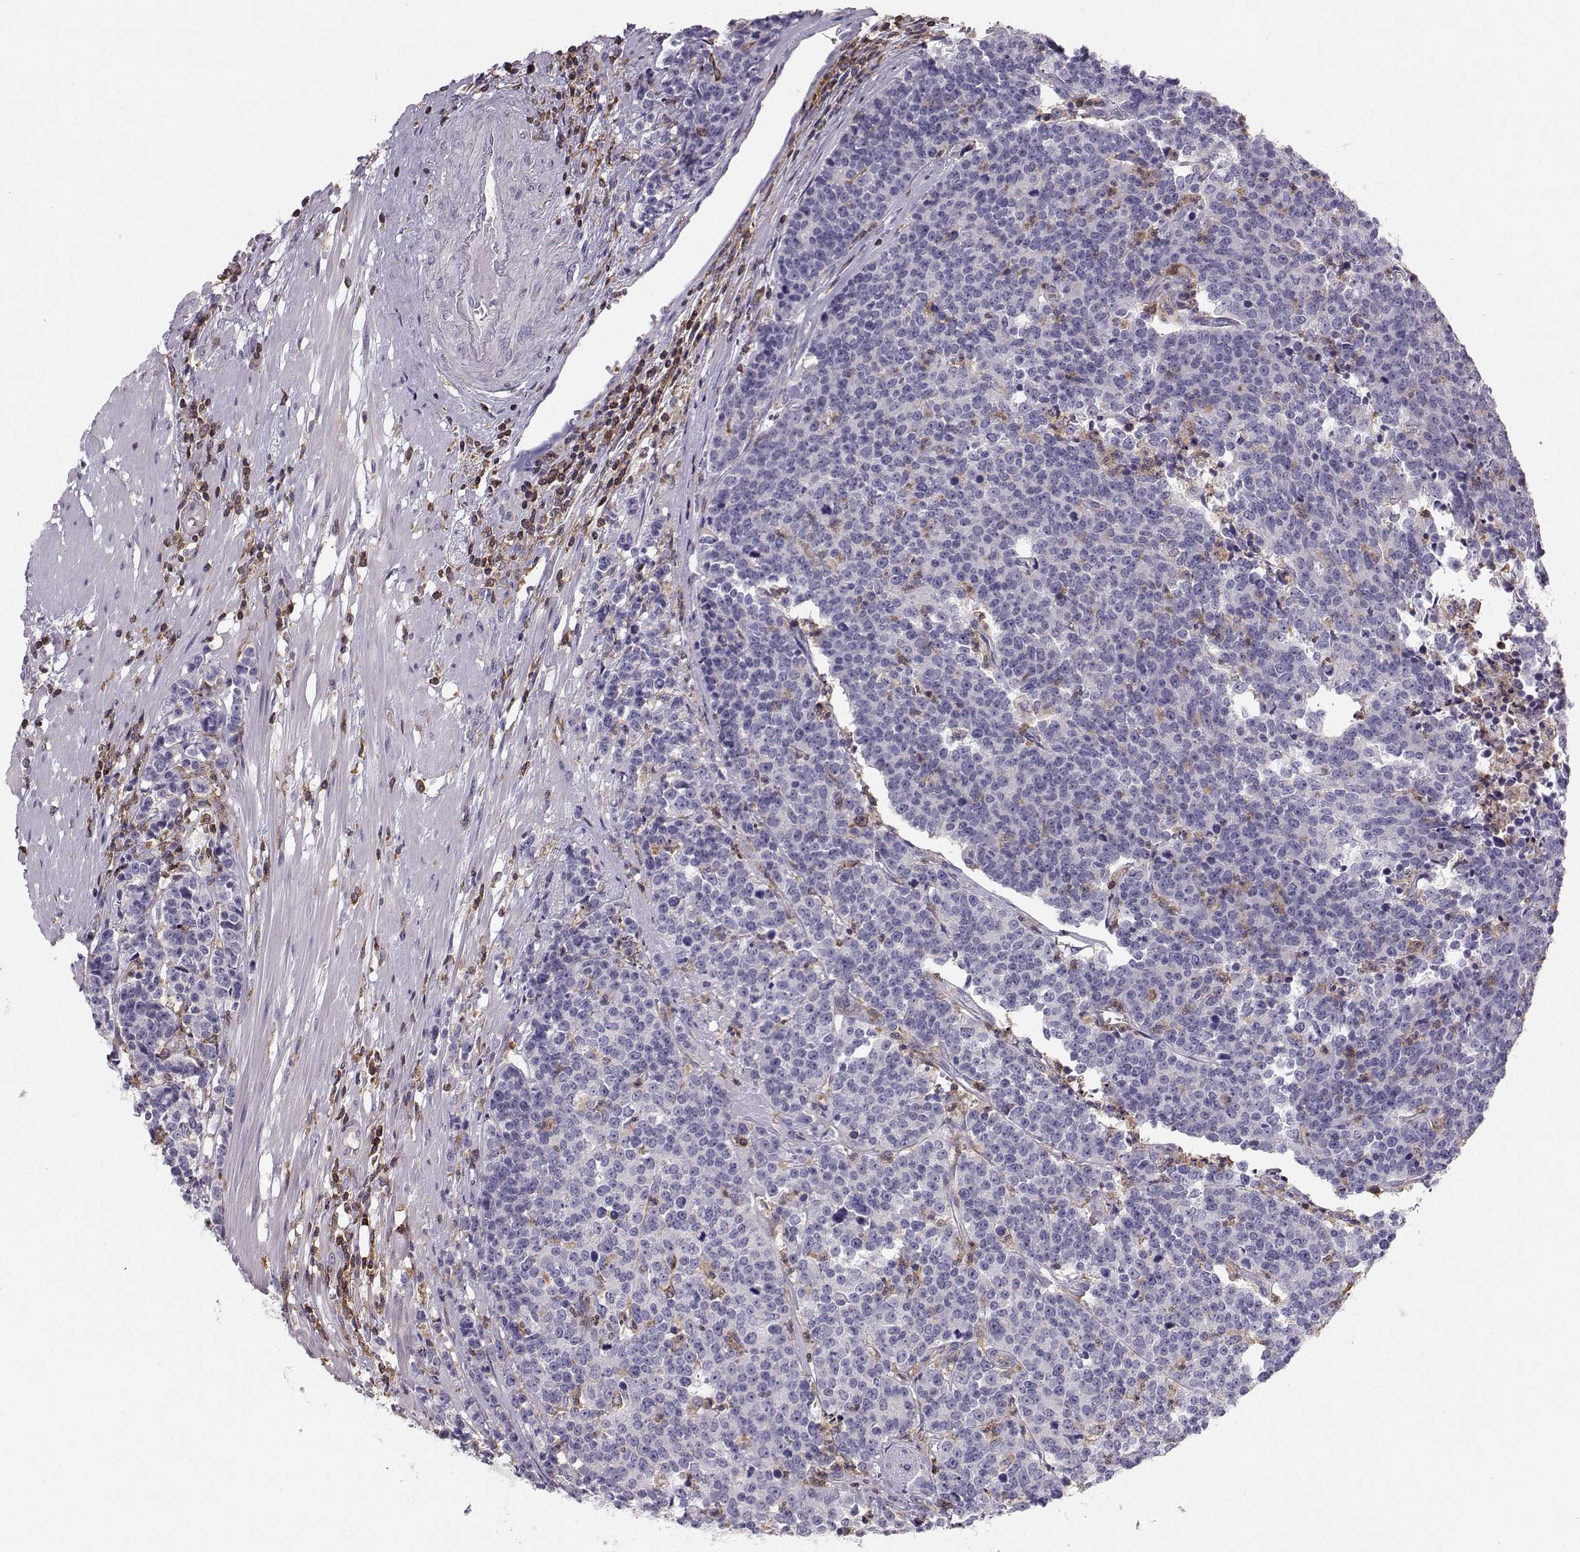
{"staining": {"intensity": "negative", "quantity": "none", "location": "none"}, "tissue": "prostate cancer", "cell_type": "Tumor cells", "image_type": "cancer", "snomed": [{"axis": "morphology", "description": "Adenocarcinoma, NOS"}, {"axis": "topography", "description": "Prostate"}], "caption": "This is an immunohistochemistry (IHC) photomicrograph of prostate adenocarcinoma. There is no staining in tumor cells.", "gene": "ZBTB32", "patient": {"sex": "male", "age": 67}}